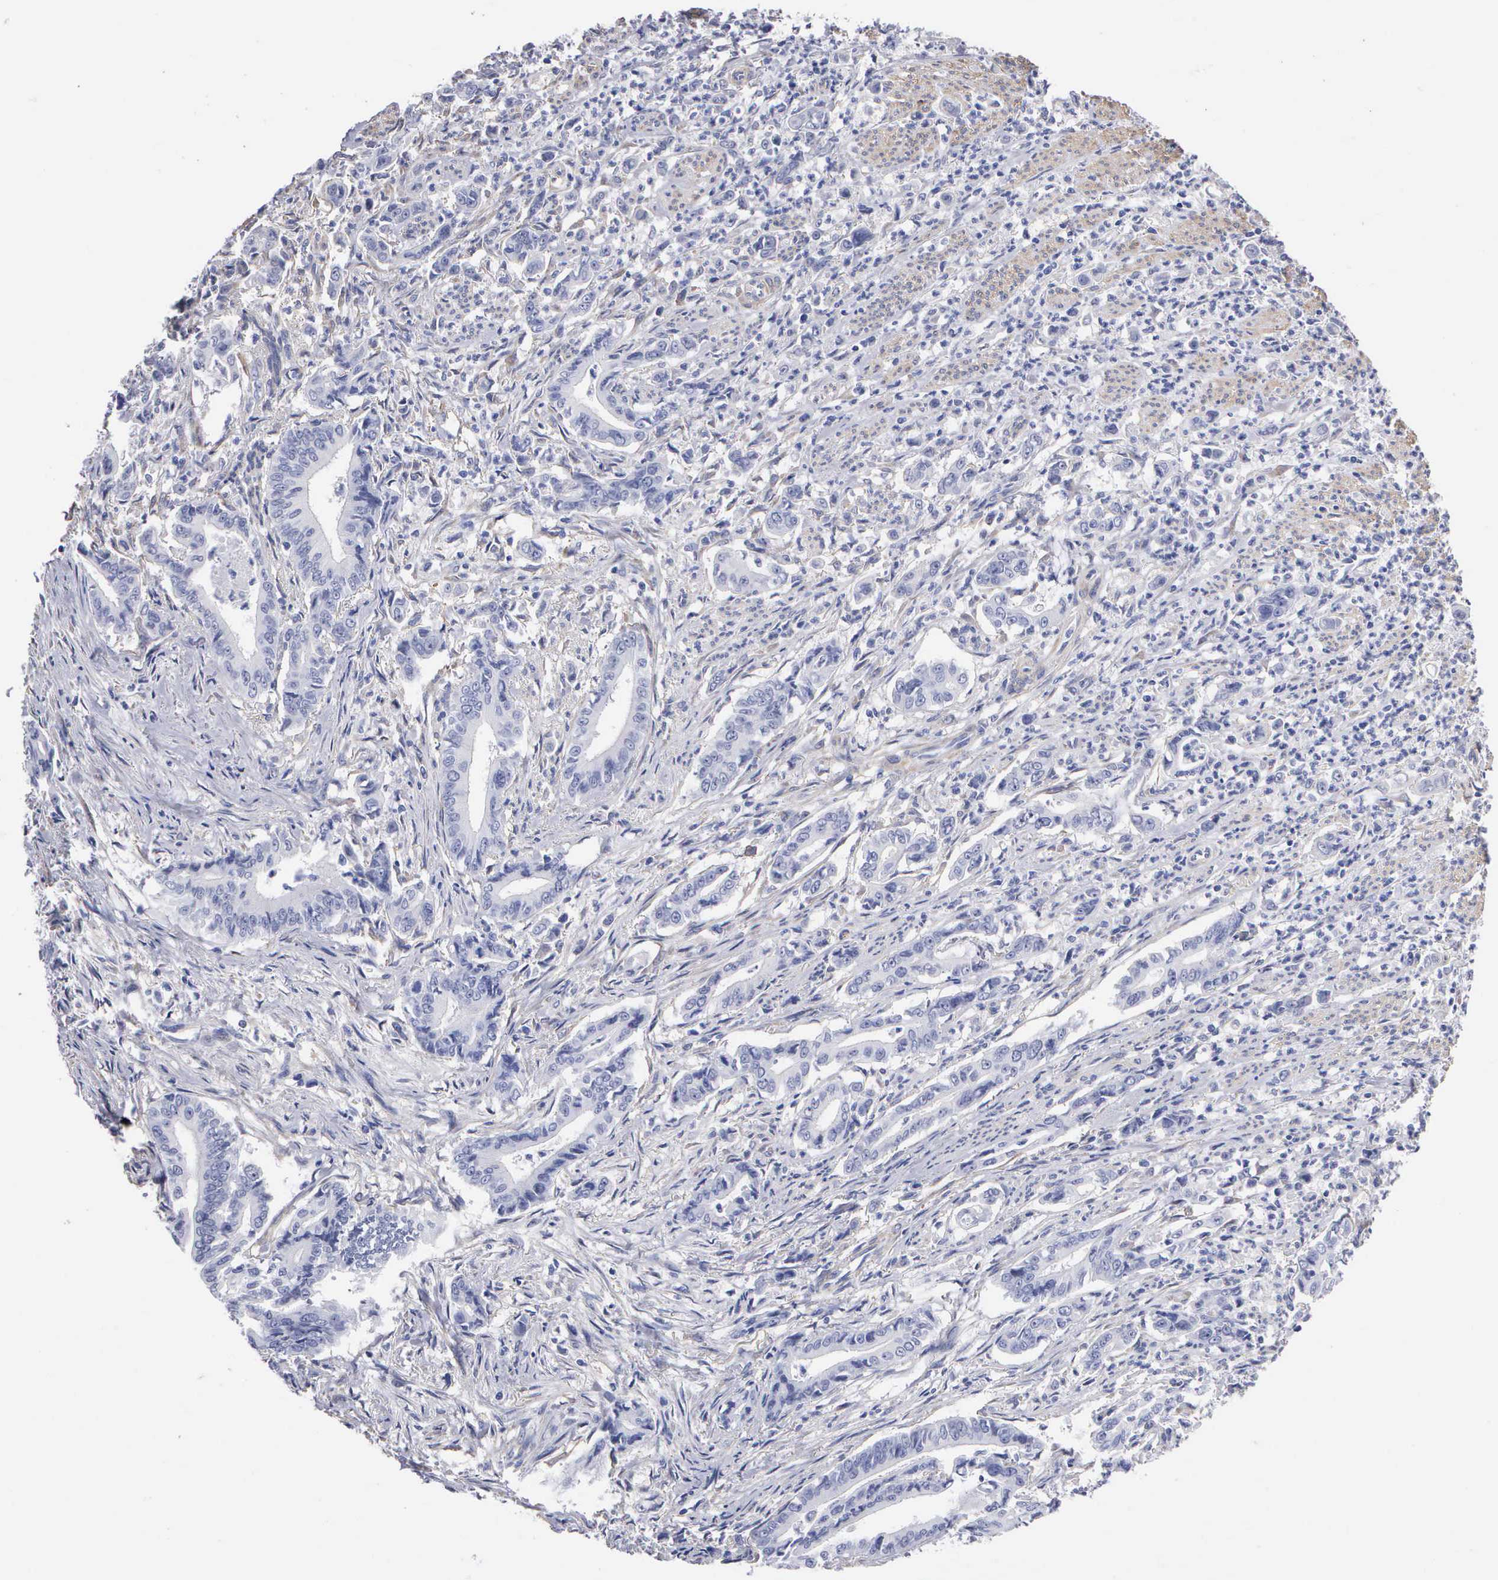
{"staining": {"intensity": "negative", "quantity": "none", "location": "none"}, "tissue": "stomach cancer", "cell_type": "Tumor cells", "image_type": "cancer", "snomed": [{"axis": "morphology", "description": "Adenocarcinoma, NOS"}, {"axis": "topography", "description": "Stomach"}], "caption": "This is an immunohistochemistry (IHC) histopathology image of stomach cancer (adenocarcinoma). There is no expression in tumor cells.", "gene": "ELFN2", "patient": {"sex": "female", "age": 76}}